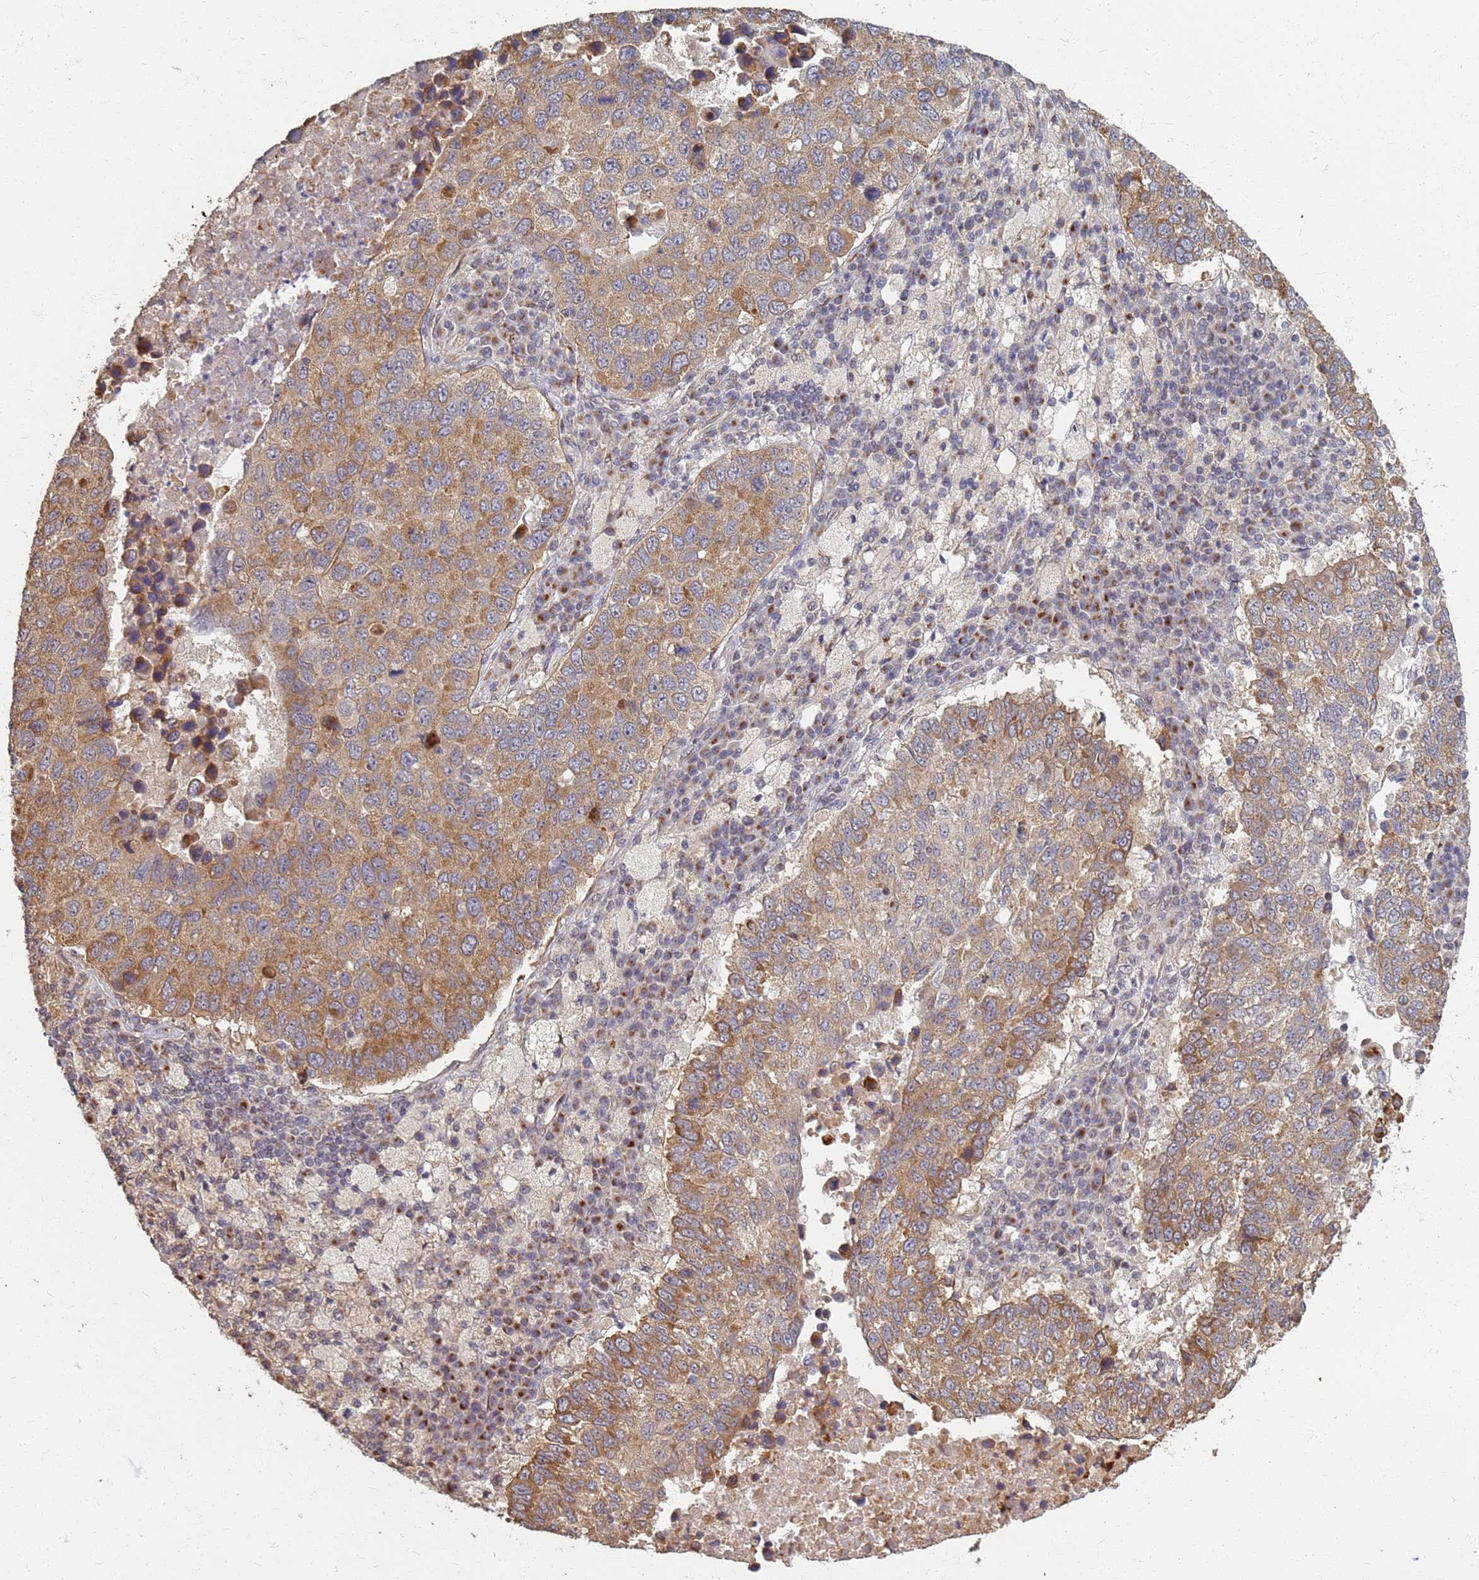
{"staining": {"intensity": "moderate", "quantity": ">75%", "location": "cytoplasmic/membranous"}, "tissue": "lung cancer", "cell_type": "Tumor cells", "image_type": "cancer", "snomed": [{"axis": "morphology", "description": "Squamous cell carcinoma, NOS"}, {"axis": "topography", "description": "Lung"}], "caption": "Immunohistochemical staining of lung cancer shows medium levels of moderate cytoplasmic/membranous positivity in about >75% of tumor cells.", "gene": "ITGB4", "patient": {"sex": "male", "age": 73}}